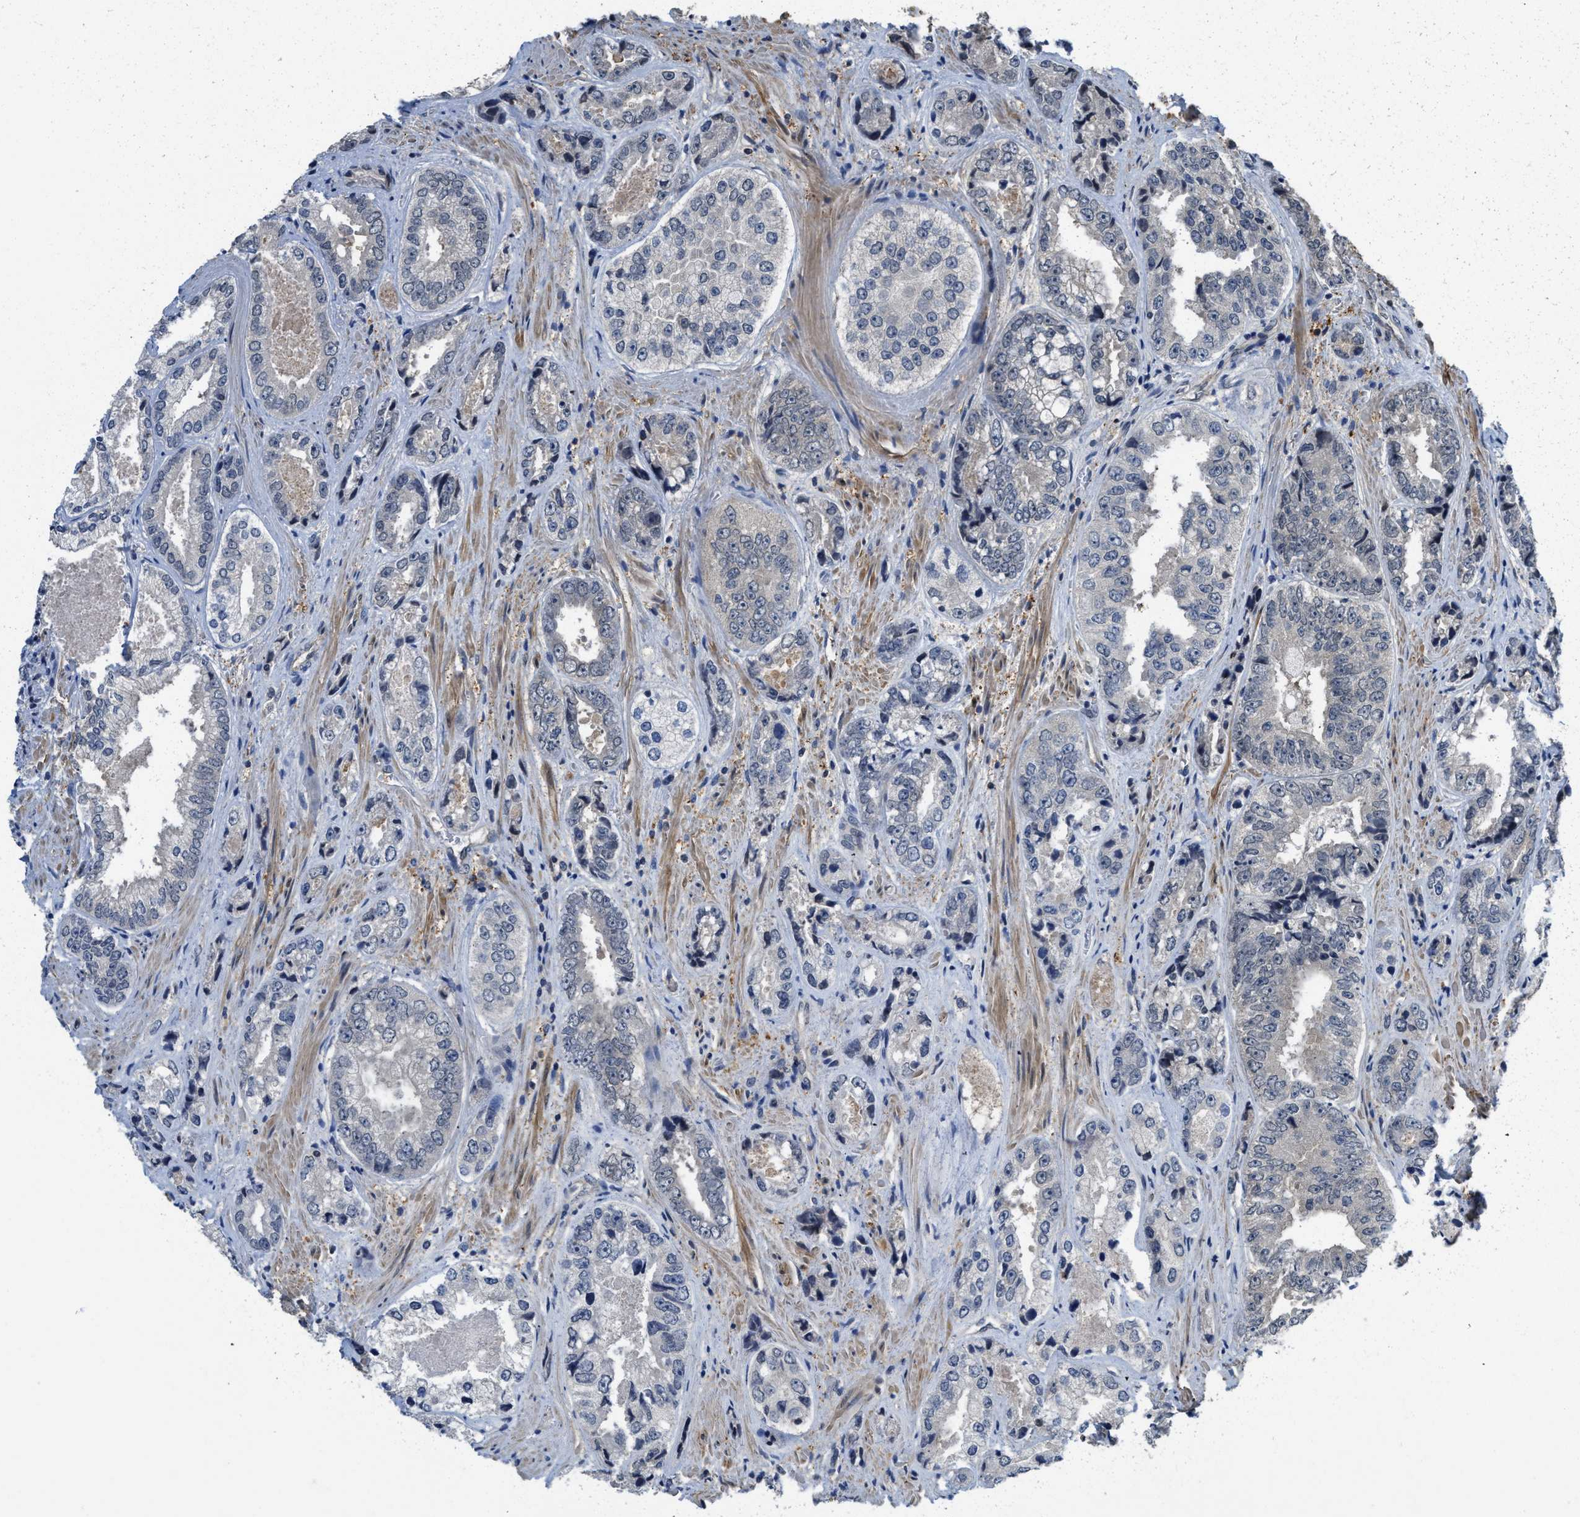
{"staining": {"intensity": "negative", "quantity": "none", "location": "none"}, "tissue": "prostate cancer", "cell_type": "Tumor cells", "image_type": "cancer", "snomed": [{"axis": "morphology", "description": "Adenocarcinoma, High grade"}, {"axis": "topography", "description": "Prostate"}], "caption": "This is a micrograph of IHC staining of prostate cancer (adenocarcinoma (high-grade)), which shows no positivity in tumor cells.", "gene": "TES", "patient": {"sex": "male", "age": 61}}